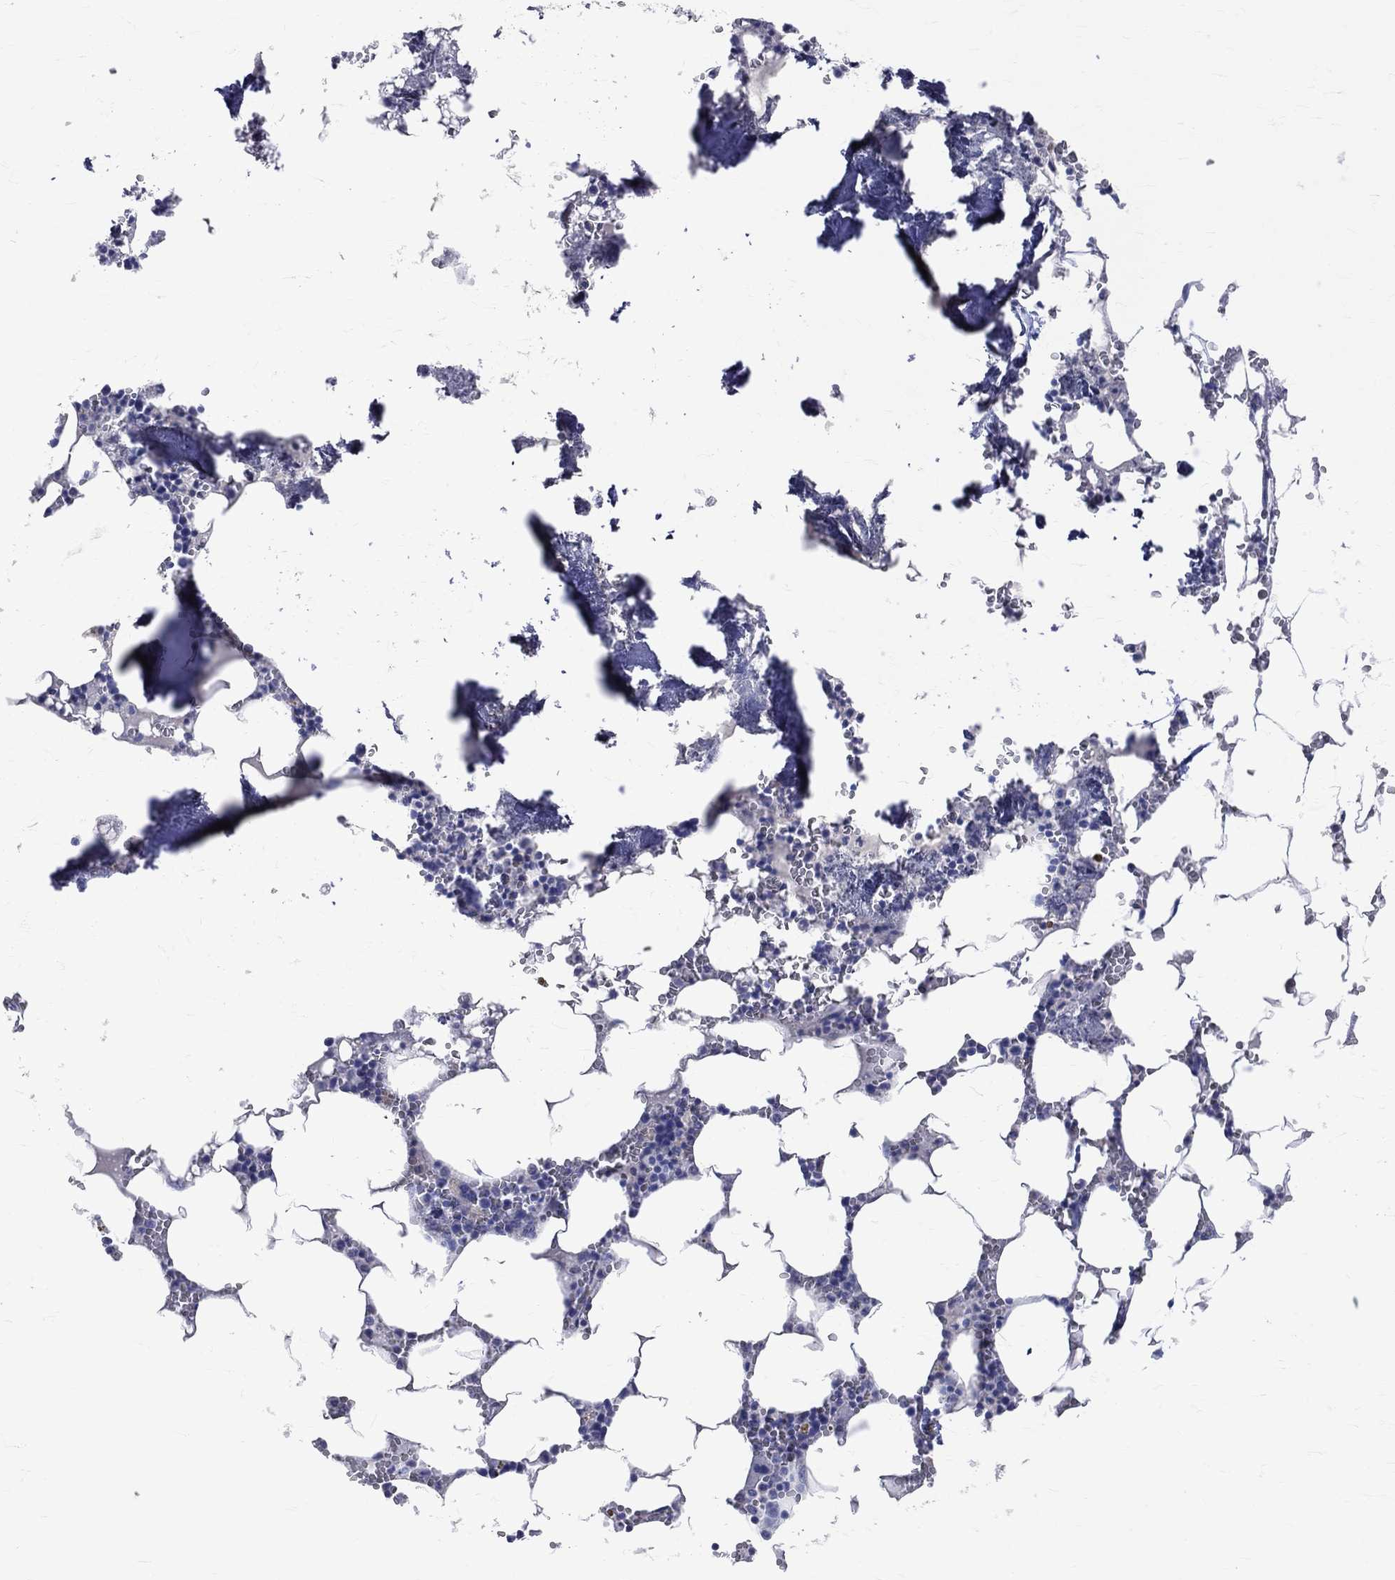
{"staining": {"intensity": "negative", "quantity": "none", "location": "none"}, "tissue": "bone marrow", "cell_type": "Hematopoietic cells", "image_type": "normal", "snomed": [{"axis": "morphology", "description": "Normal tissue, NOS"}, {"axis": "topography", "description": "Bone marrow"}], "caption": "Immunohistochemistry photomicrograph of unremarkable bone marrow stained for a protein (brown), which displays no positivity in hematopoietic cells. Brightfield microscopy of immunohistochemistry stained with DAB (3,3'-diaminobenzidine) (brown) and hematoxylin (blue), captured at high magnification.", "gene": "LAT", "patient": {"sex": "female", "age": 64}}